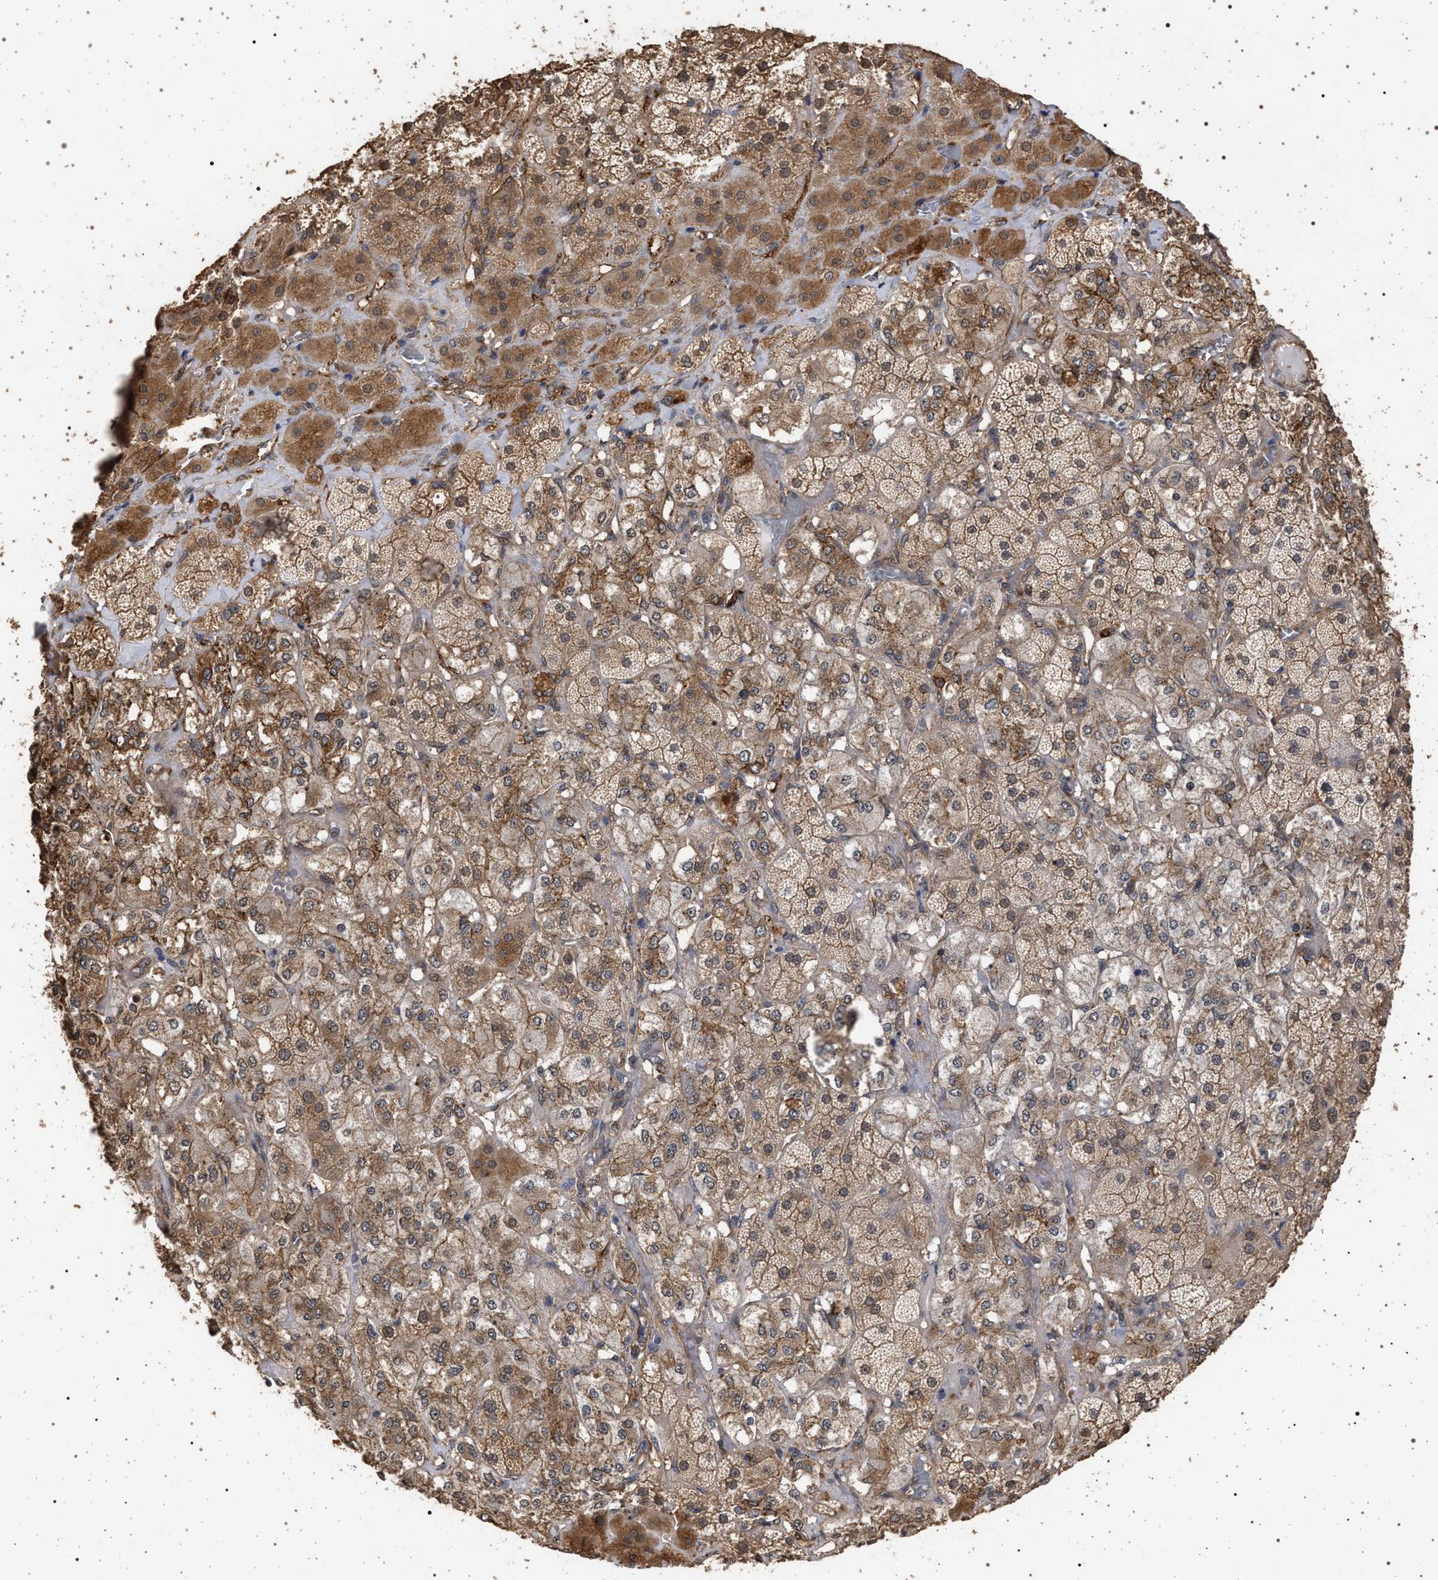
{"staining": {"intensity": "moderate", "quantity": ">75%", "location": "cytoplasmic/membranous"}, "tissue": "adrenal gland", "cell_type": "Glandular cells", "image_type": "normal", "snomed": [{"axis": "morphology", "description": "Normal tissue, NOS"}, {"axis": "topography", "description": "Adrenal gland"}], "caption": "The histopathology image demonstrates staining of benign adrenal gland, revealing moderate cytoplasmic/membranous protein expression (brown color) within glandular cells. (brown staining indicates protein expression, while blue staining denotes nuclei).", "gene": "IFT20", "patient": {"sex": "male", "age": 57}}